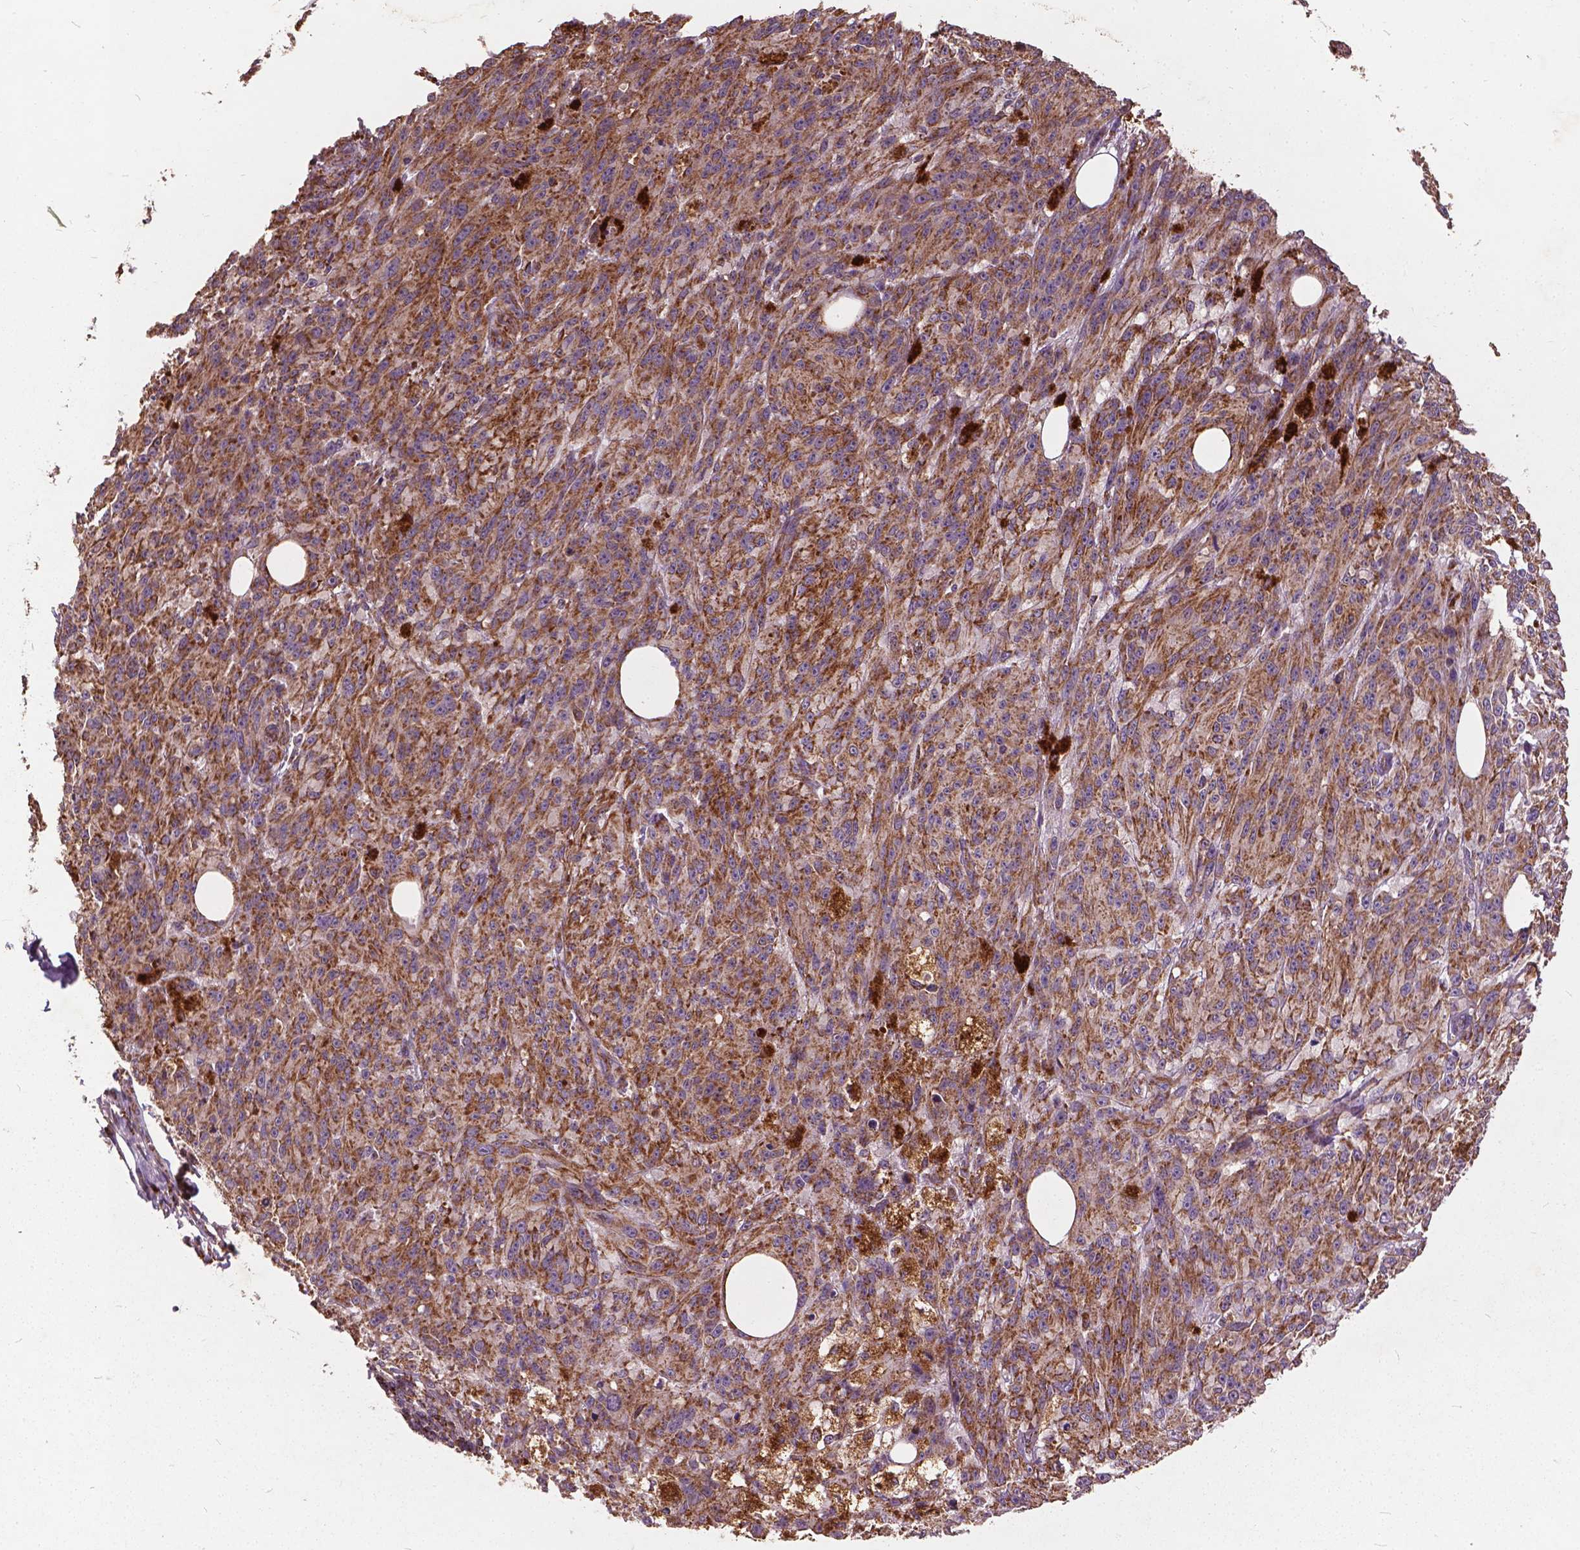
{"staining": {"intensity": "moderate", "quantity": ">75%", "location": "cytoplasmic/membranous"}, "tissue": "melanoma", "cell_type": "Tumor cells", "image_type": "cancer", "snomed": [{"axis": "morphology", "description": "Malignant melanoma, NOS"}, {"axis": "topography", "description": "Skin"}], "caption": "Protein positivity by immunohistochemistry (IHC) displays moderate cytoplasmic/membranous staining in about >75% of tumor cells in melanoma.", "gene": "UBXN2A", "patient": {"sex": "female", "age": 34}}